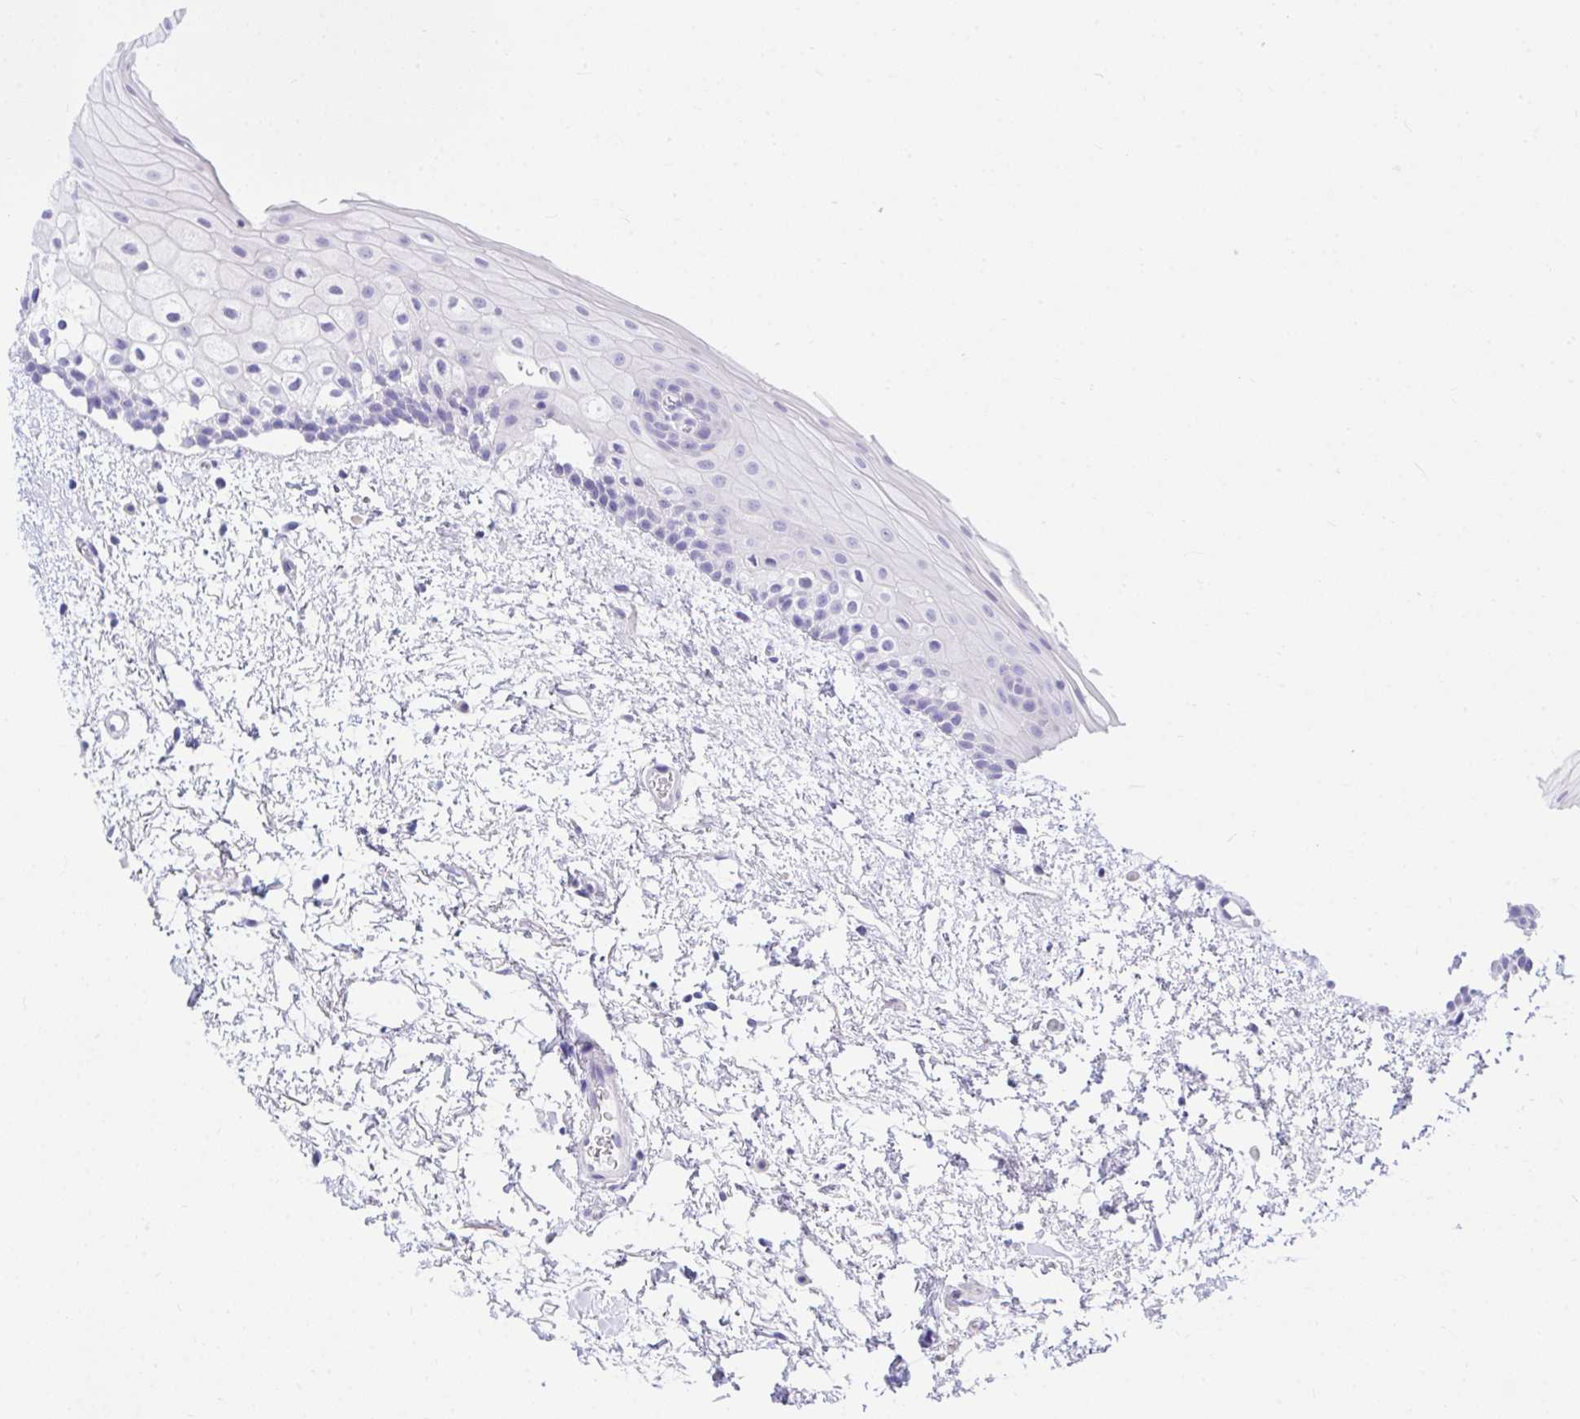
{"staining": {"intensity": "negative", "quantity": "none", "location": "none"}, "tissue": "oral mucosa", "cell_type": "Squamous epithelial cells", "image_type": "normal", "snomed": [{"axis": "morphology", "description": "Normal tissue, NOS"}, {"axis": "topography", "description": "Oral tissue"}], "caption": "Oral mucosa was stained to show a protein in brown. There is no significant expression in squamous epithelial cells.", "gene": "PLEKHH1", "patient": {"sex": "female", "age": 82}}